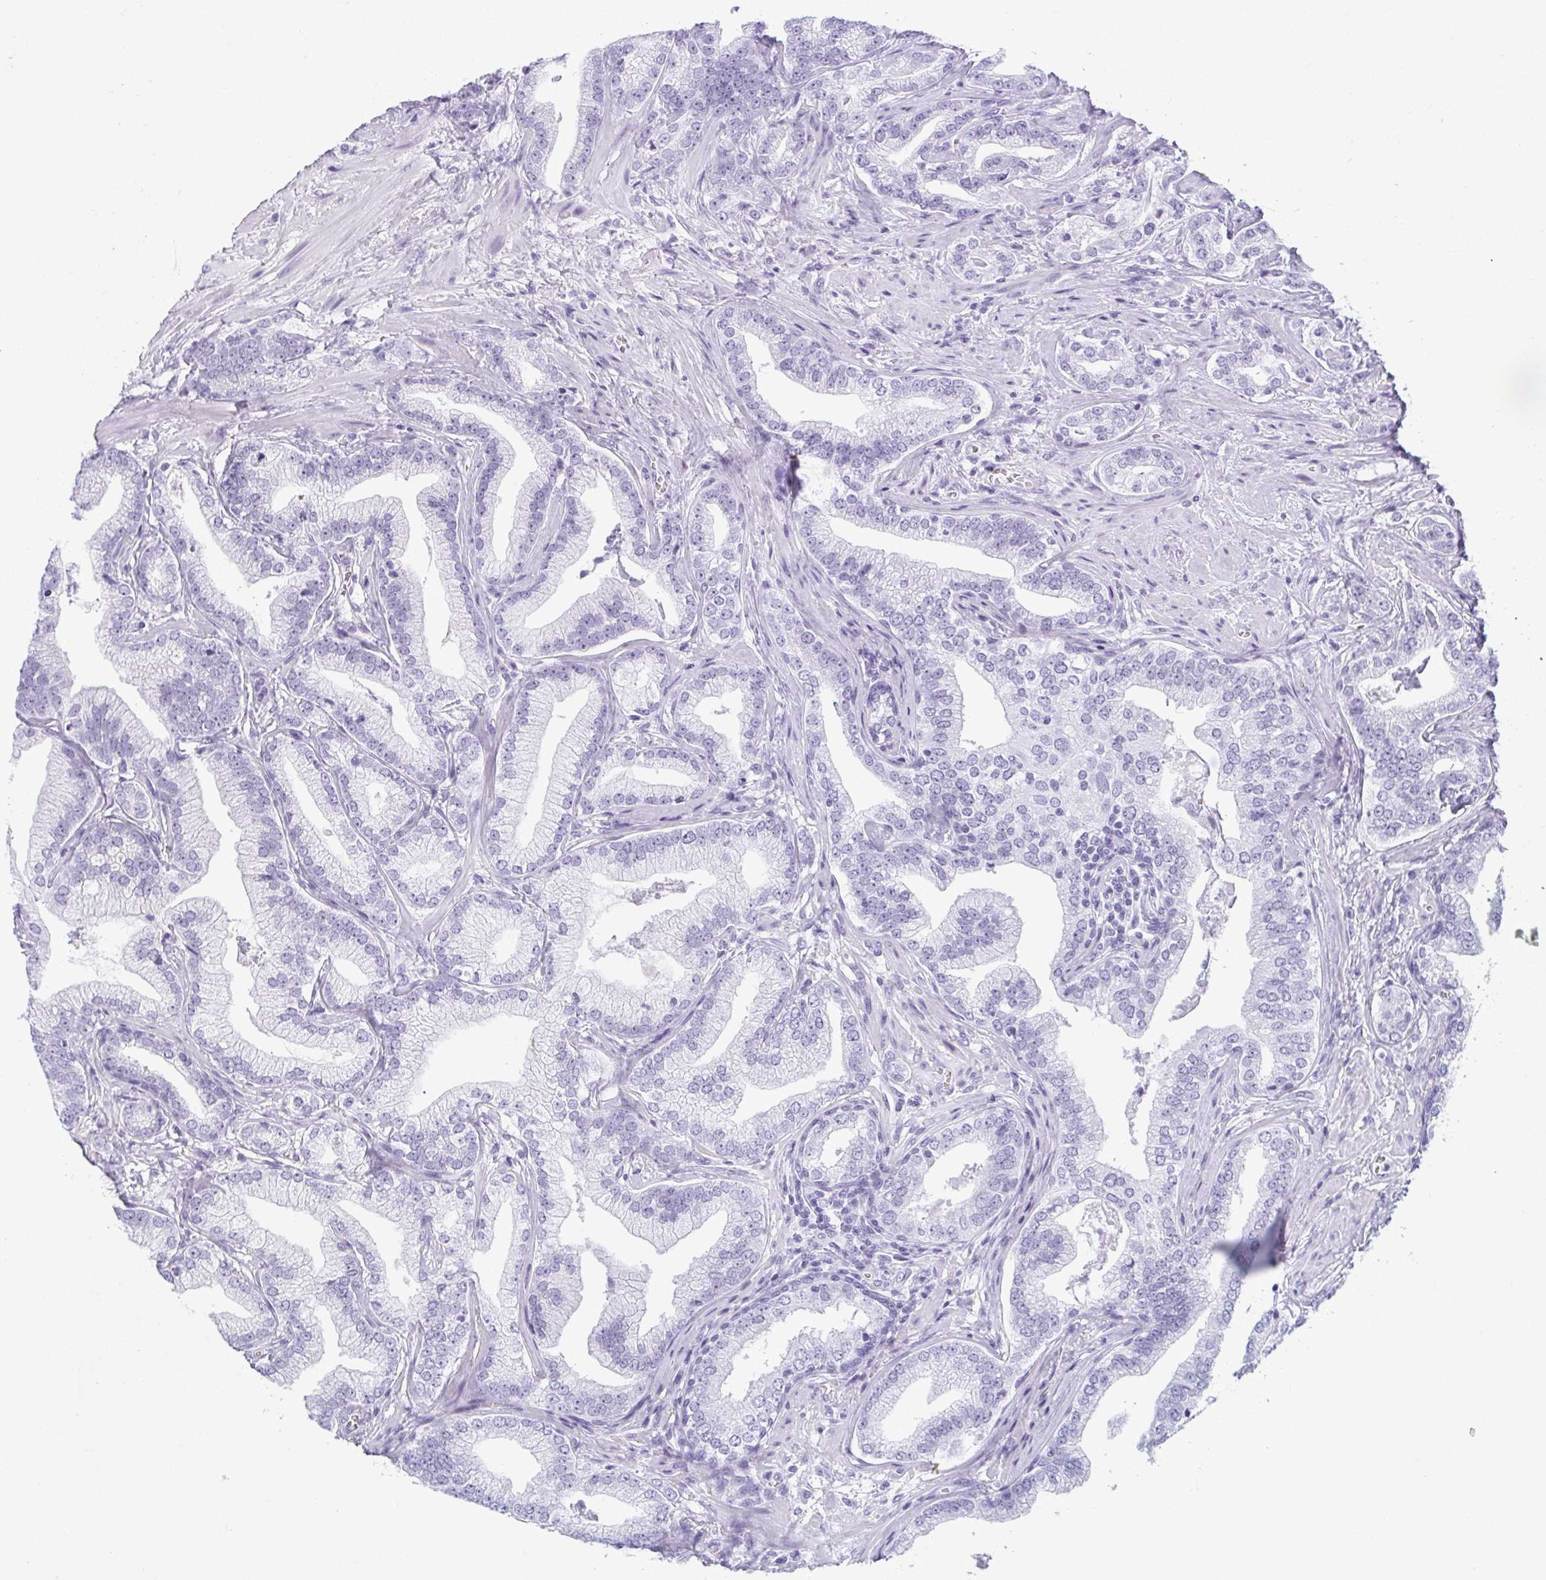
{"staining": {"intensity": "negative", "quantity": "none", "location": "none"}, "tissue": "prostate cancer", "cell_type": "Tumor cells", "image_type": "cancer", "snomed": [{"axis": "morphology", "description": "Adenocarcinoma, Low grade"}, {"axis": "topography", "description": "Prostate"}], "caption": "An IHC image of prostate cancer (low-grade adenocarcinoma) is shown. There is no staining in tumor cells of prostate cancer (low-grade adenocarcinoma).", "gene": "MOBP", "patient": {"sex": "male", "age": 62}}